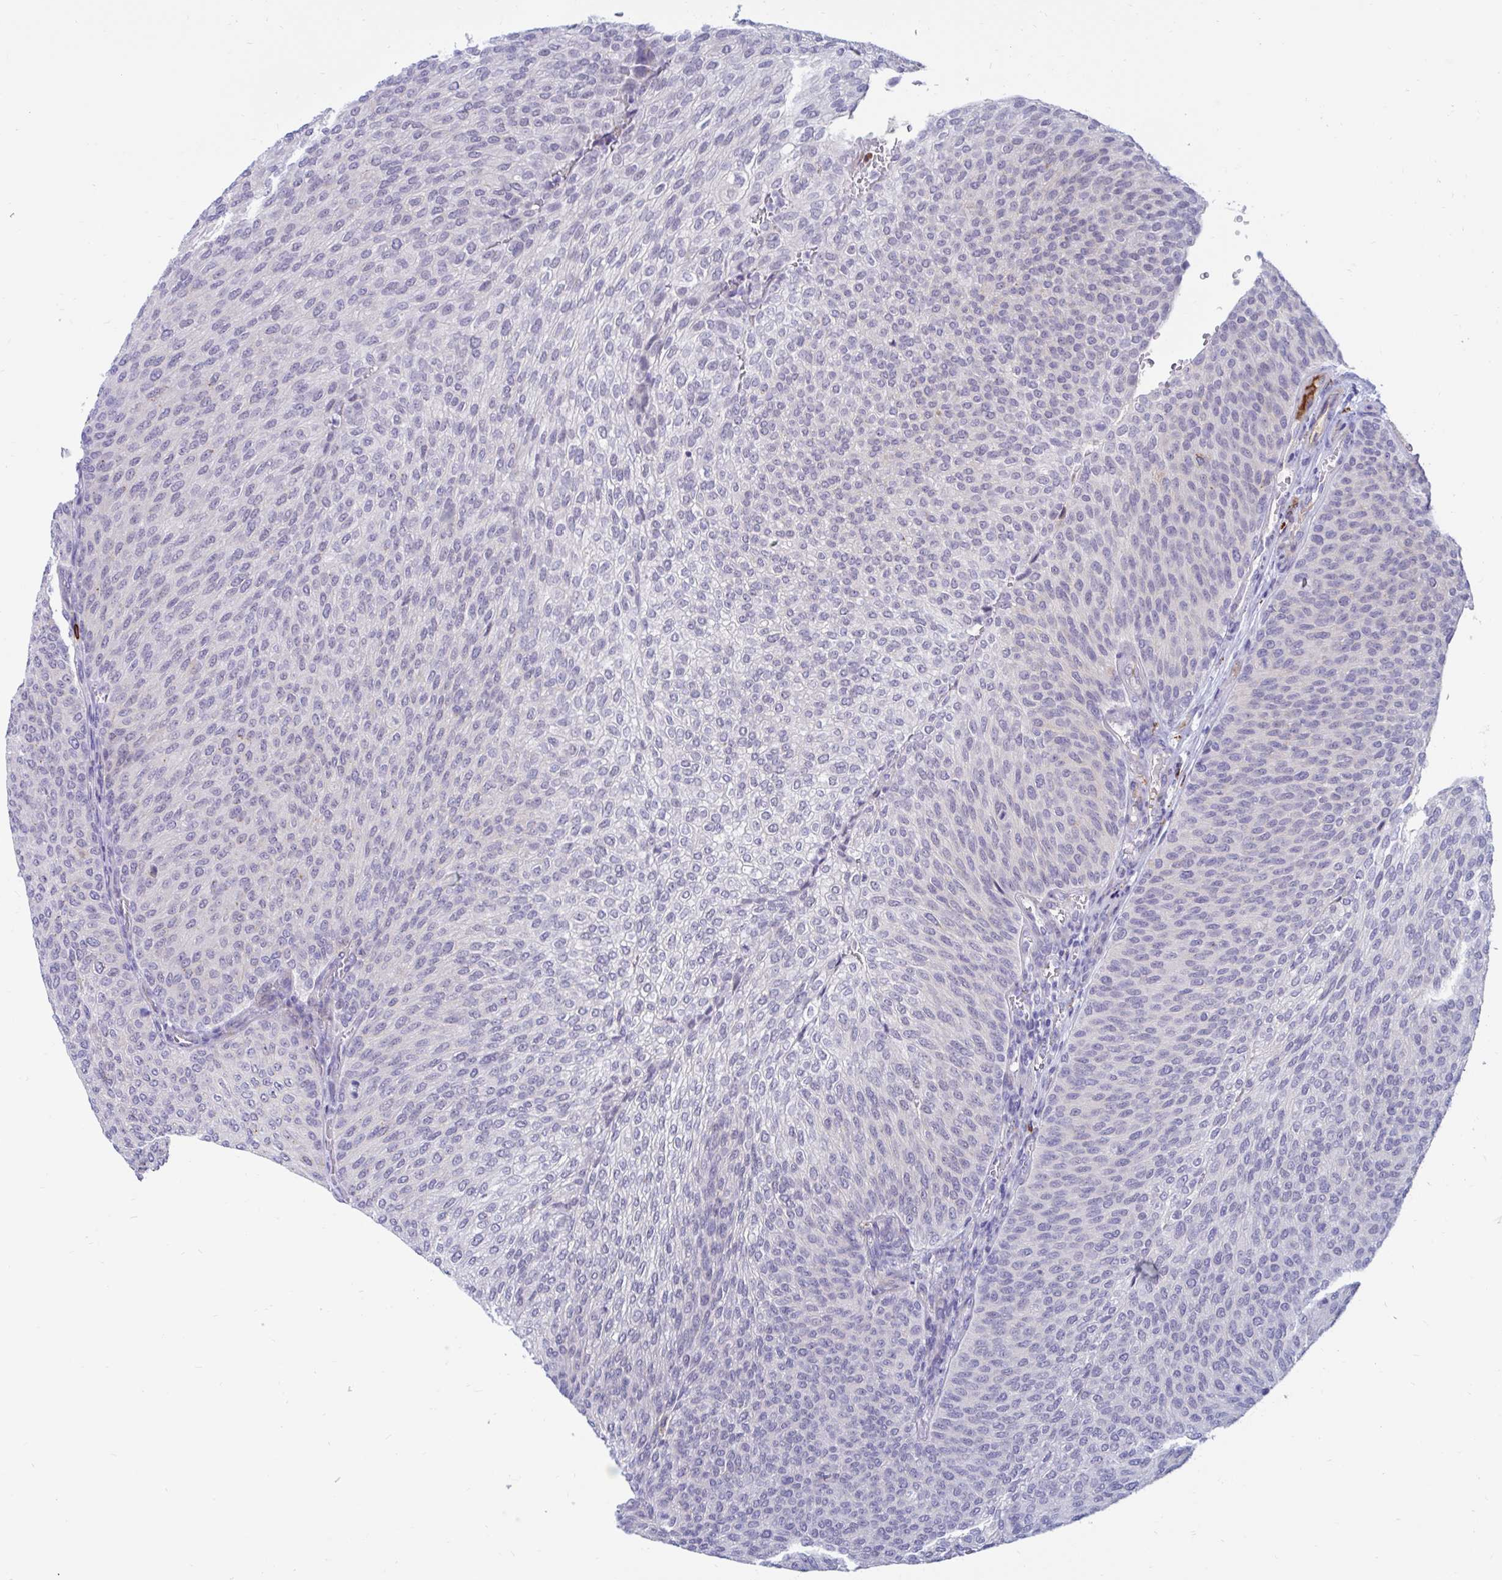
{"staining": {"intensity": "negative", "quantity": "none", "location": "none"}, "tissue": "urothelial cancer", "cell_type": "Tumor cells", "image_type": "cancer", "snomed": [{"axis": "morphology", "description": "Urothelial carcinoma, High grade"}, {"axis": "topography", "description": "Urinary bladder"}], "caption": "Immunohistochemistry of high-grade urothelial carcinoma shows no expression in tumor cells.", "gene": "FAM219B", "patient": {"sex": "female", "age": 79}}